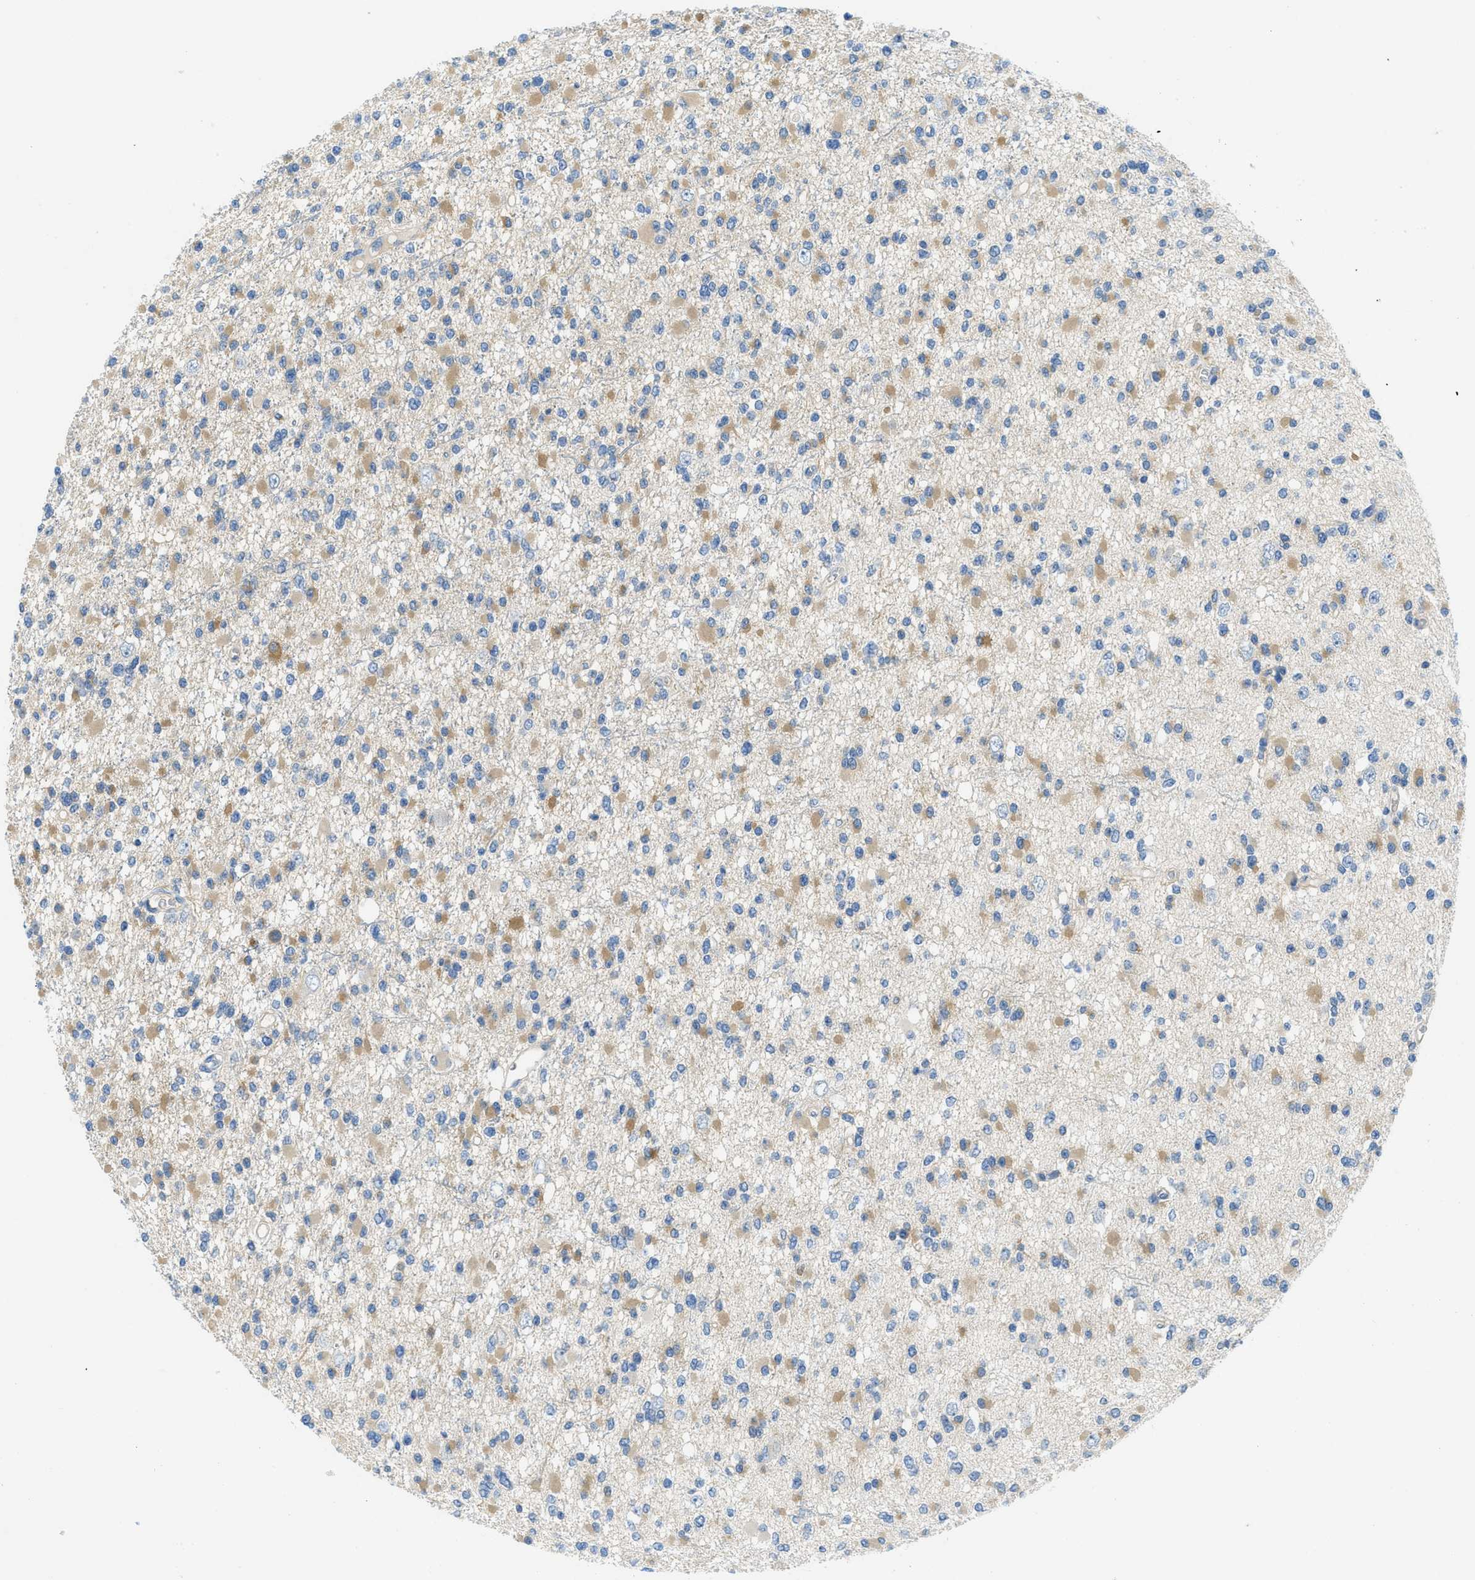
{"staining": {"intensity": "weak", "quantity": "25%-75%", "location": "cytoplasmic/membranous"}, "tissue": "glioma", "cell_type": "Tumor cells", "image_type": "cancer", "snomed": [{"axis": "morphology", "description": "Glioma, malignant, Low grade"}, {"axis": "topography", "description": "Brain"}], "caption": "This is an image of immunohistochemistry staining of glioma, which shows weak staining in the cytoplasmic/membranous of tumor cells.", "gene": "RIPK2", "patient": {"sex": "female", "age": 22}}